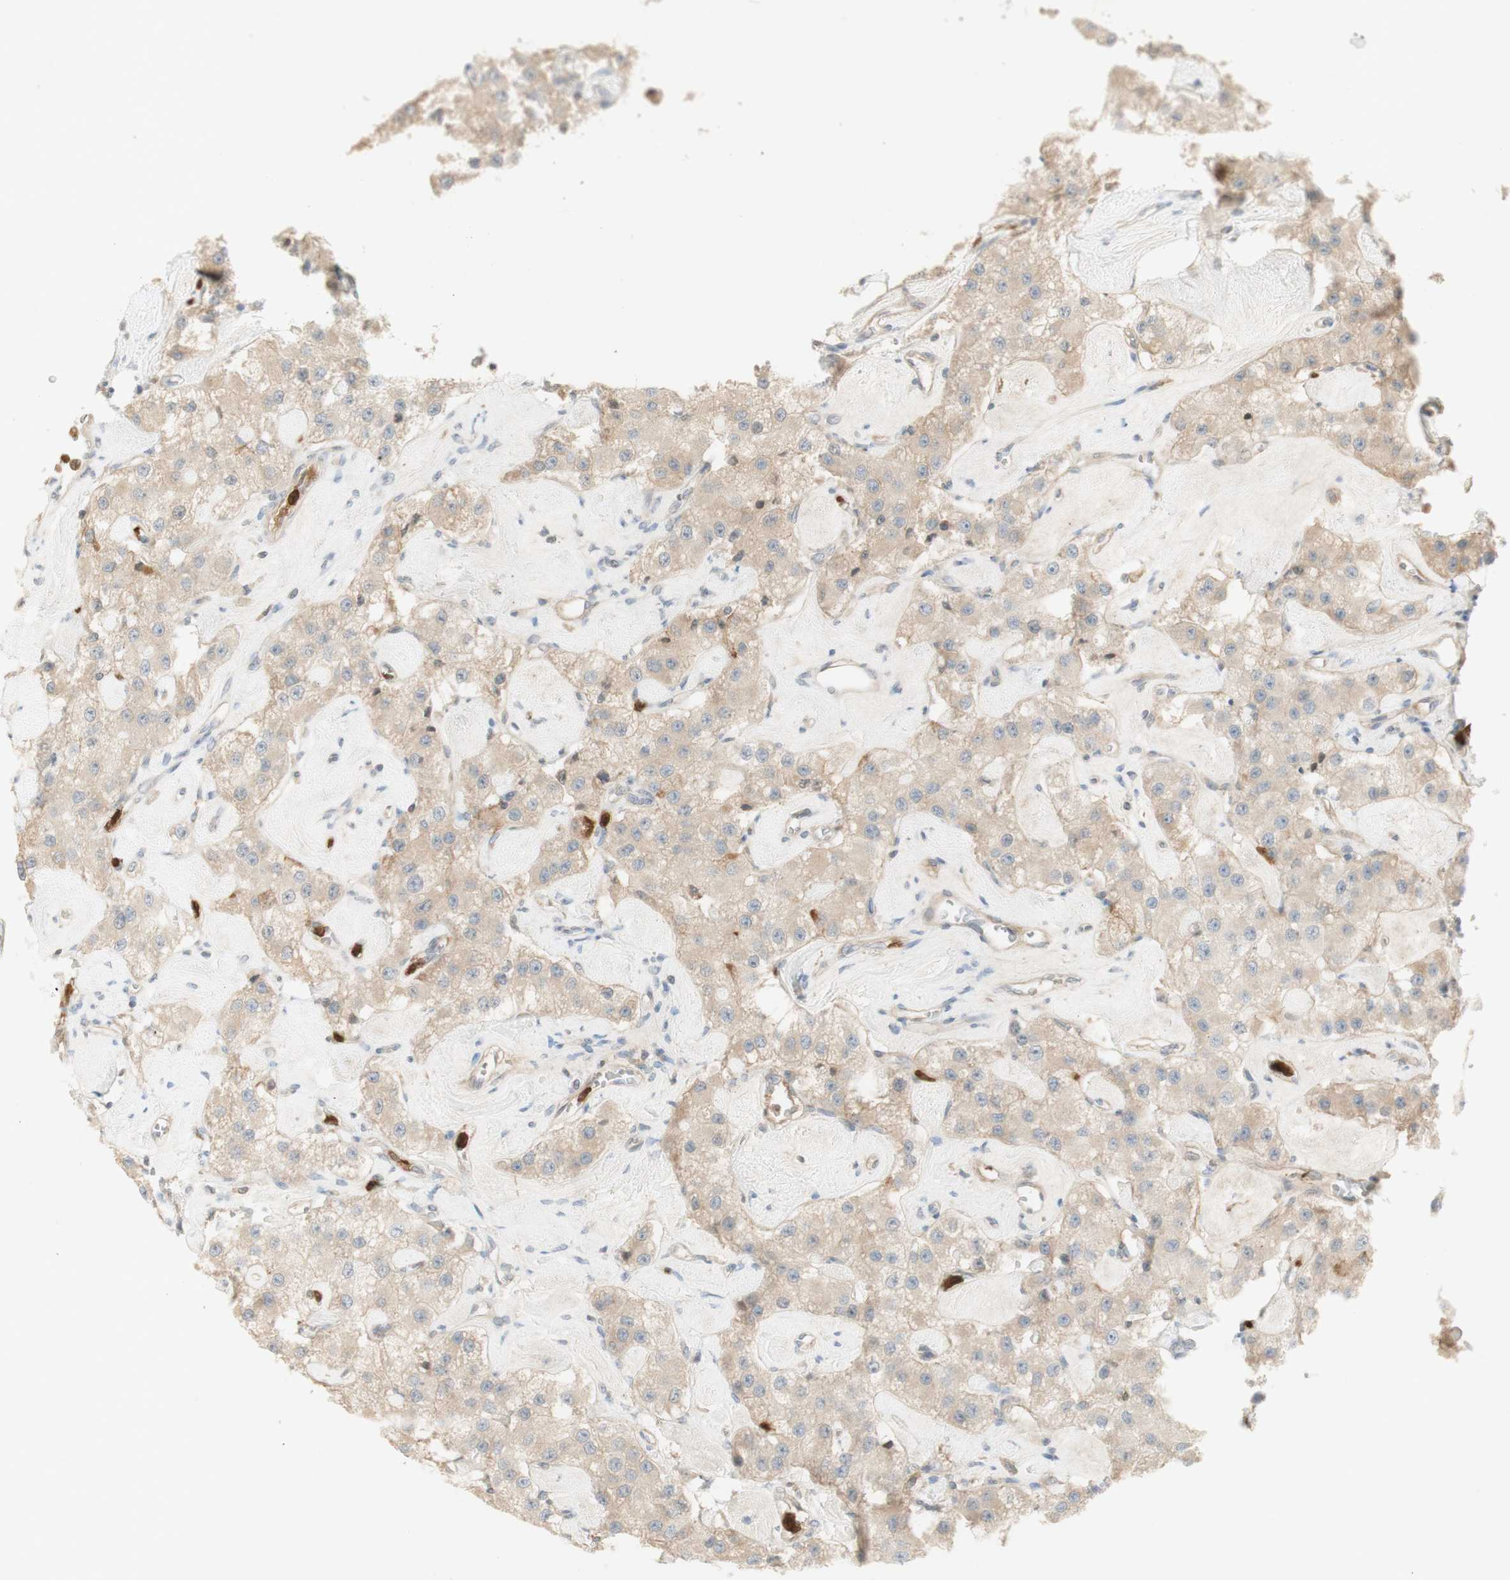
{"staining": {"intensity": "weak", "quantity": ">75%", "location": "cytoplasmic/membranous"}, "tissue": "carcinoid", "cell_type": "Tumor cells", "image_type": "cancer", "snomed": [{"axis": "morphology", "description": "Carcinoid, malignant, NOS"}, {"axis": "topography", "description": "Pancreas"}], "caption": "Weak cytoplasmic/membranous expression for a protein is appreciated in about >75% of tumor cells of malignant carcinoid using immunohistochemistry.", "gene": "NID1", "patient": {"sex": "male", "age": 41}}